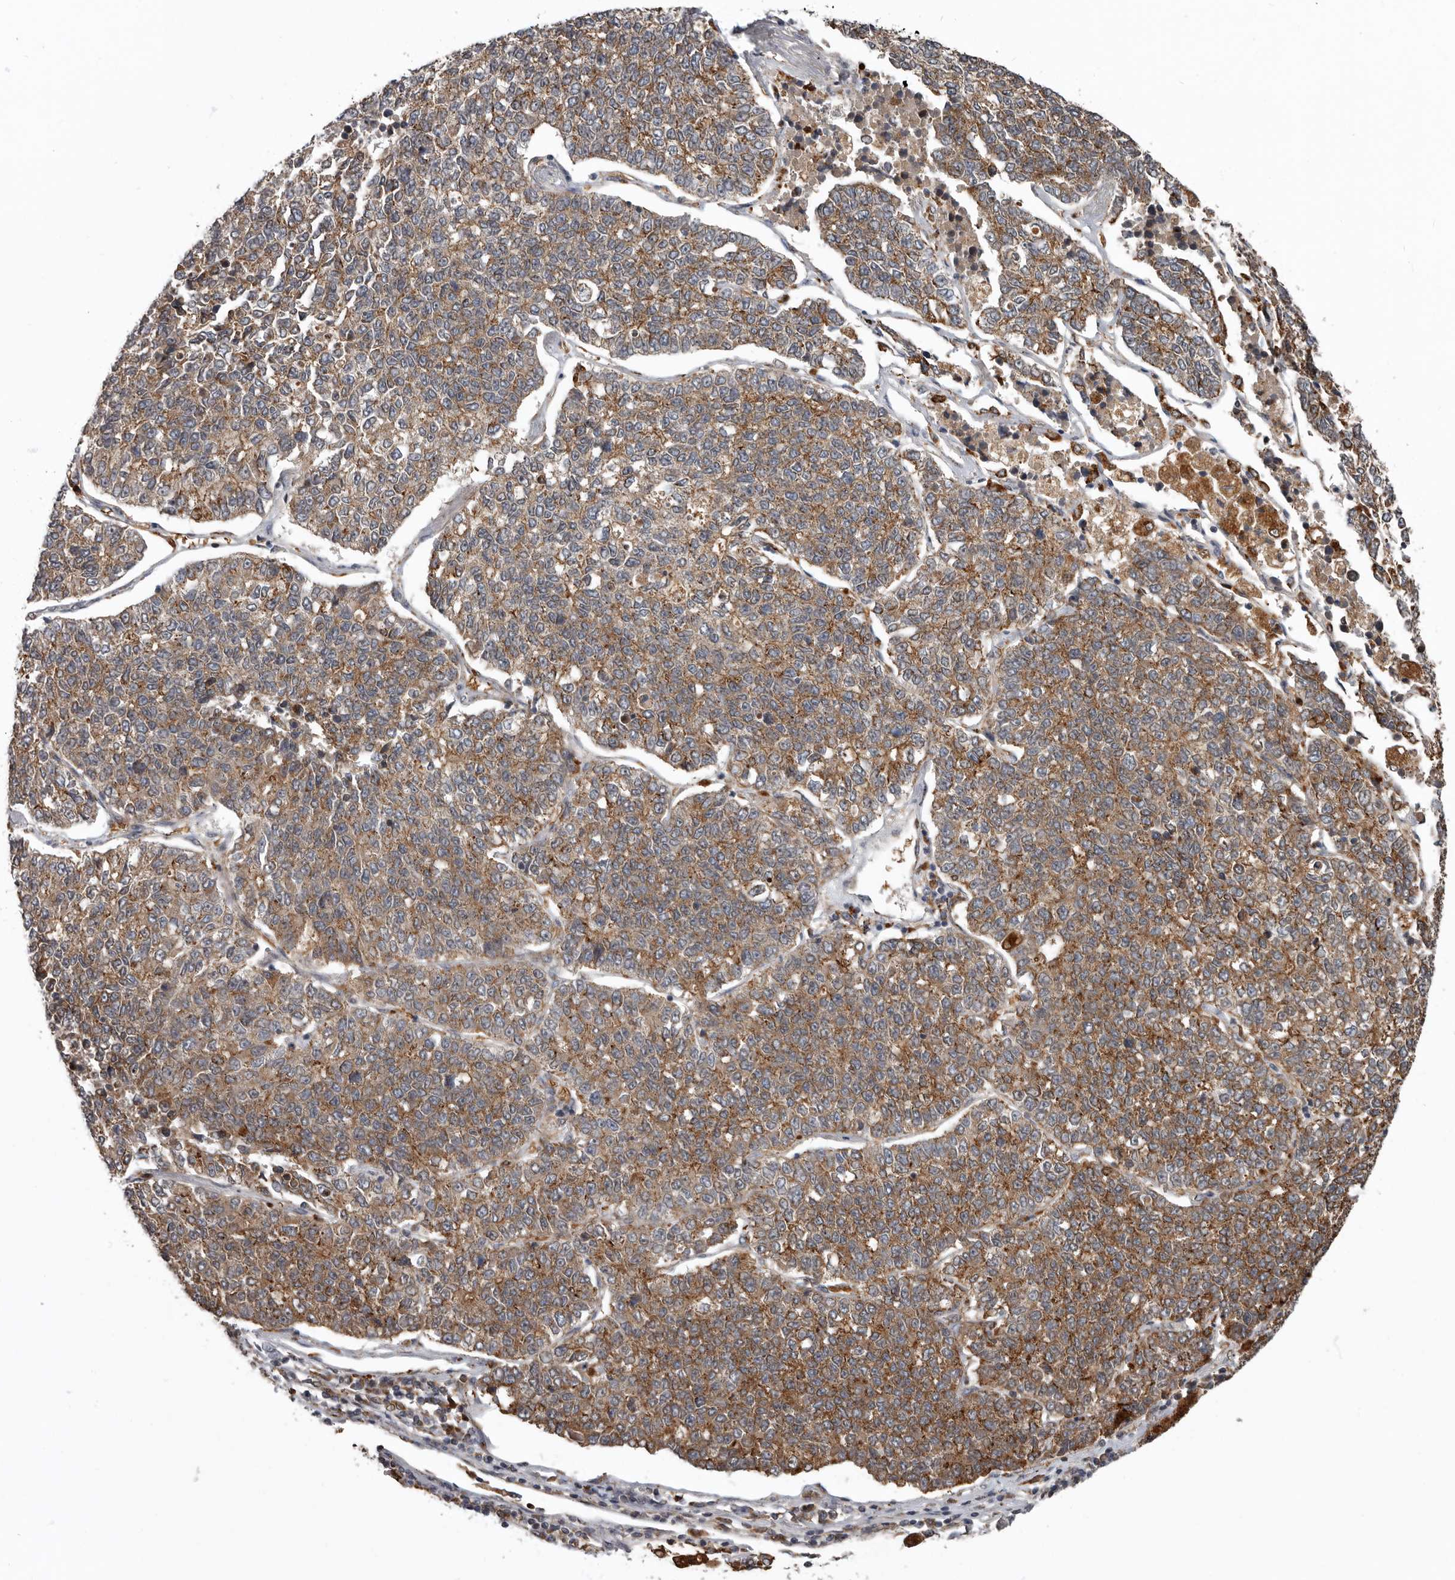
{"staining": {"intensity": "moderate", "quantity": ">75%", "location": "cytoplasmic/membranous"}, "tissue": "lung cancer", "cell_type": "Tumor cells", "image_type": "cancer", "snomed": [{"axis": "morphology", "description": "Adenocarcinoma, NOS"}, {"axis": "topography", "description": "Lung"}], "caption": "Protein analysis of lung cancer tissue reveals moderate cytoplasmic/membranous positivity in approximately >75% of tumor cells. (brown staining indicates protein expression, while blue staining denotes nuclei).", "gene": "FGFR4", "patient": {"sex": "male", "age": 49}}